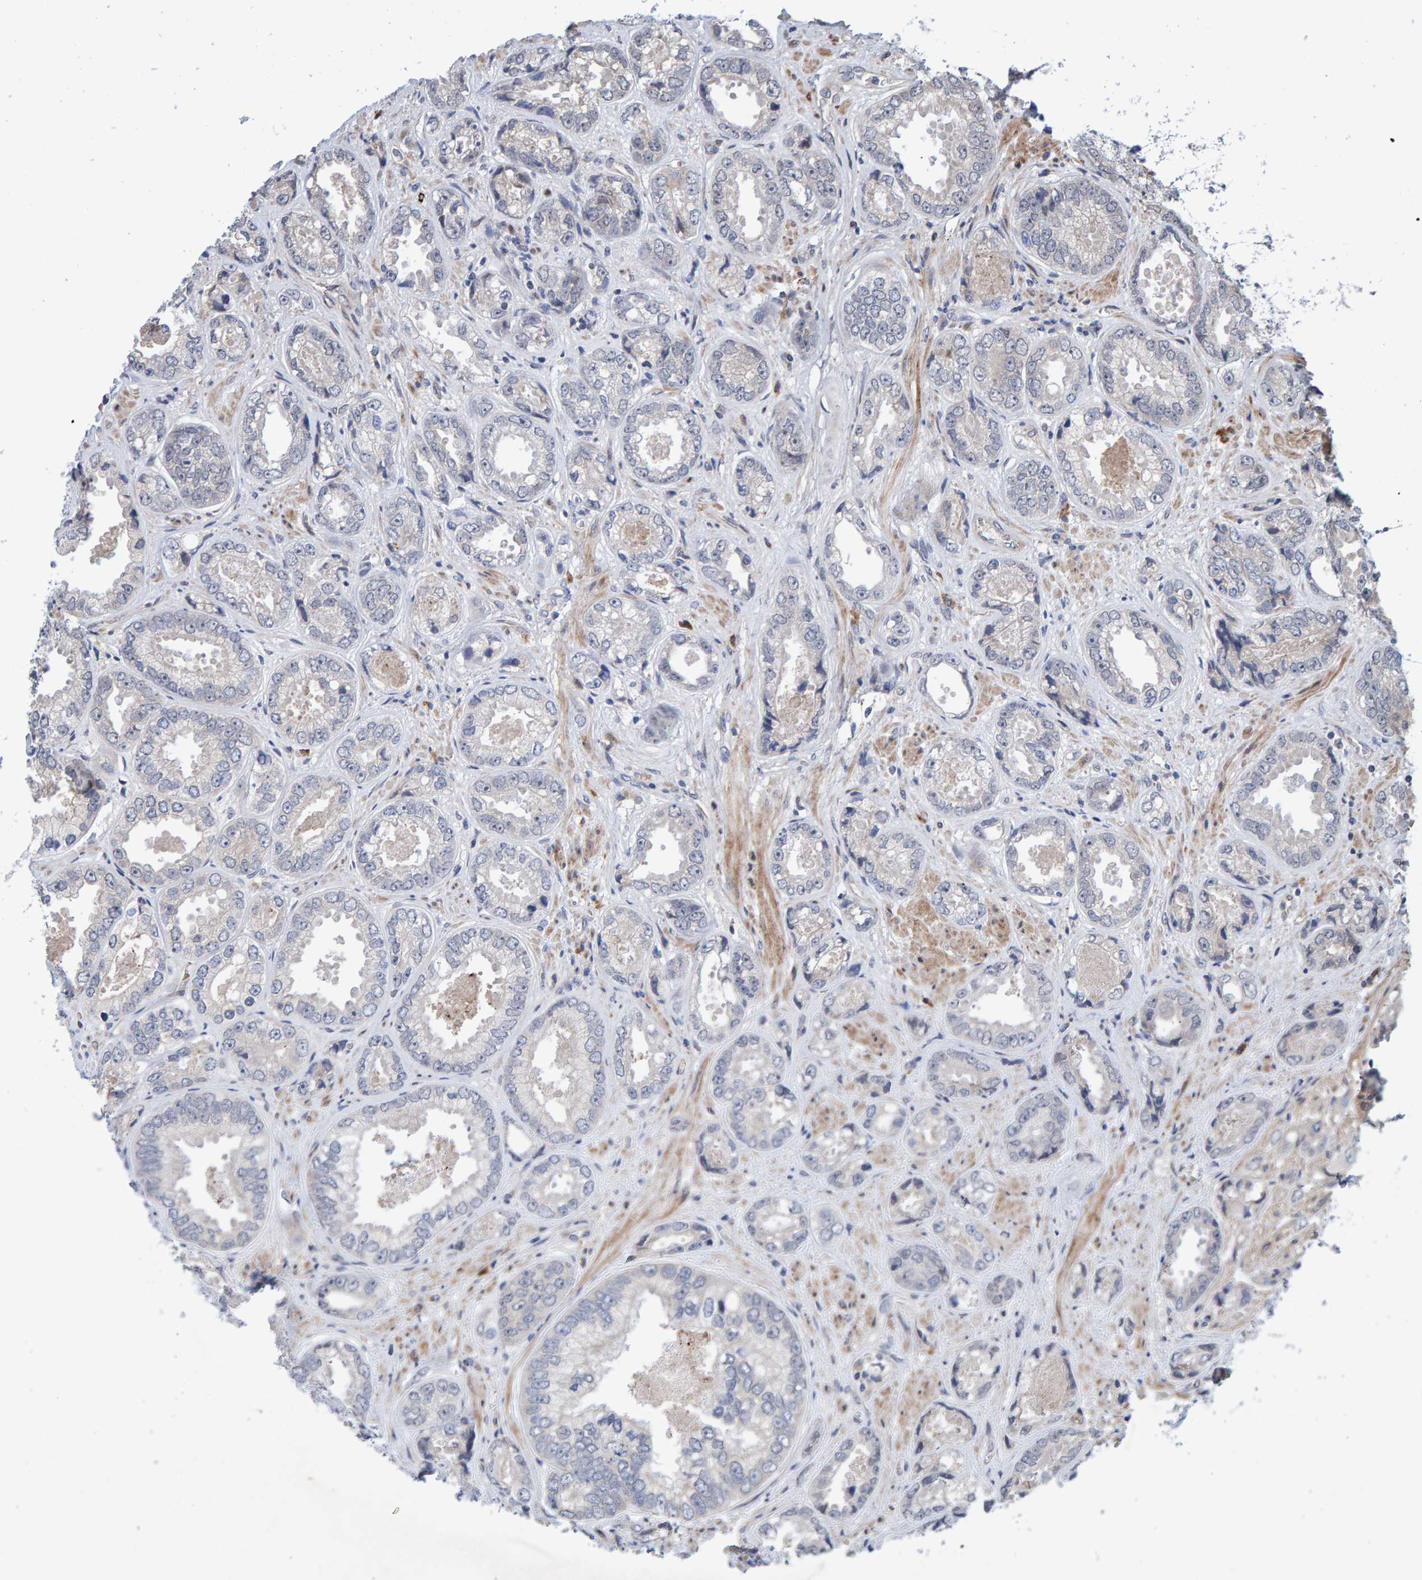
{"staining": {"intensity": "negative", "quantity": "none", "location": "none"}, "tissue": "prostate cancer", "cell_type": "Tumor cells", "image_type": "cancer", "snomed": [{"axis": "morphology", "description": "Adenocarcinoma, High grade"}, {"axis": "topography", "description": "Prostate"}], "caption": "The IHC micrograph has no significant staining in tumor cells of prostate high-grade adenocarcinoma tissue.", "gene": "MFSD6L", "patient": {"sex": "male", "age": 61}}